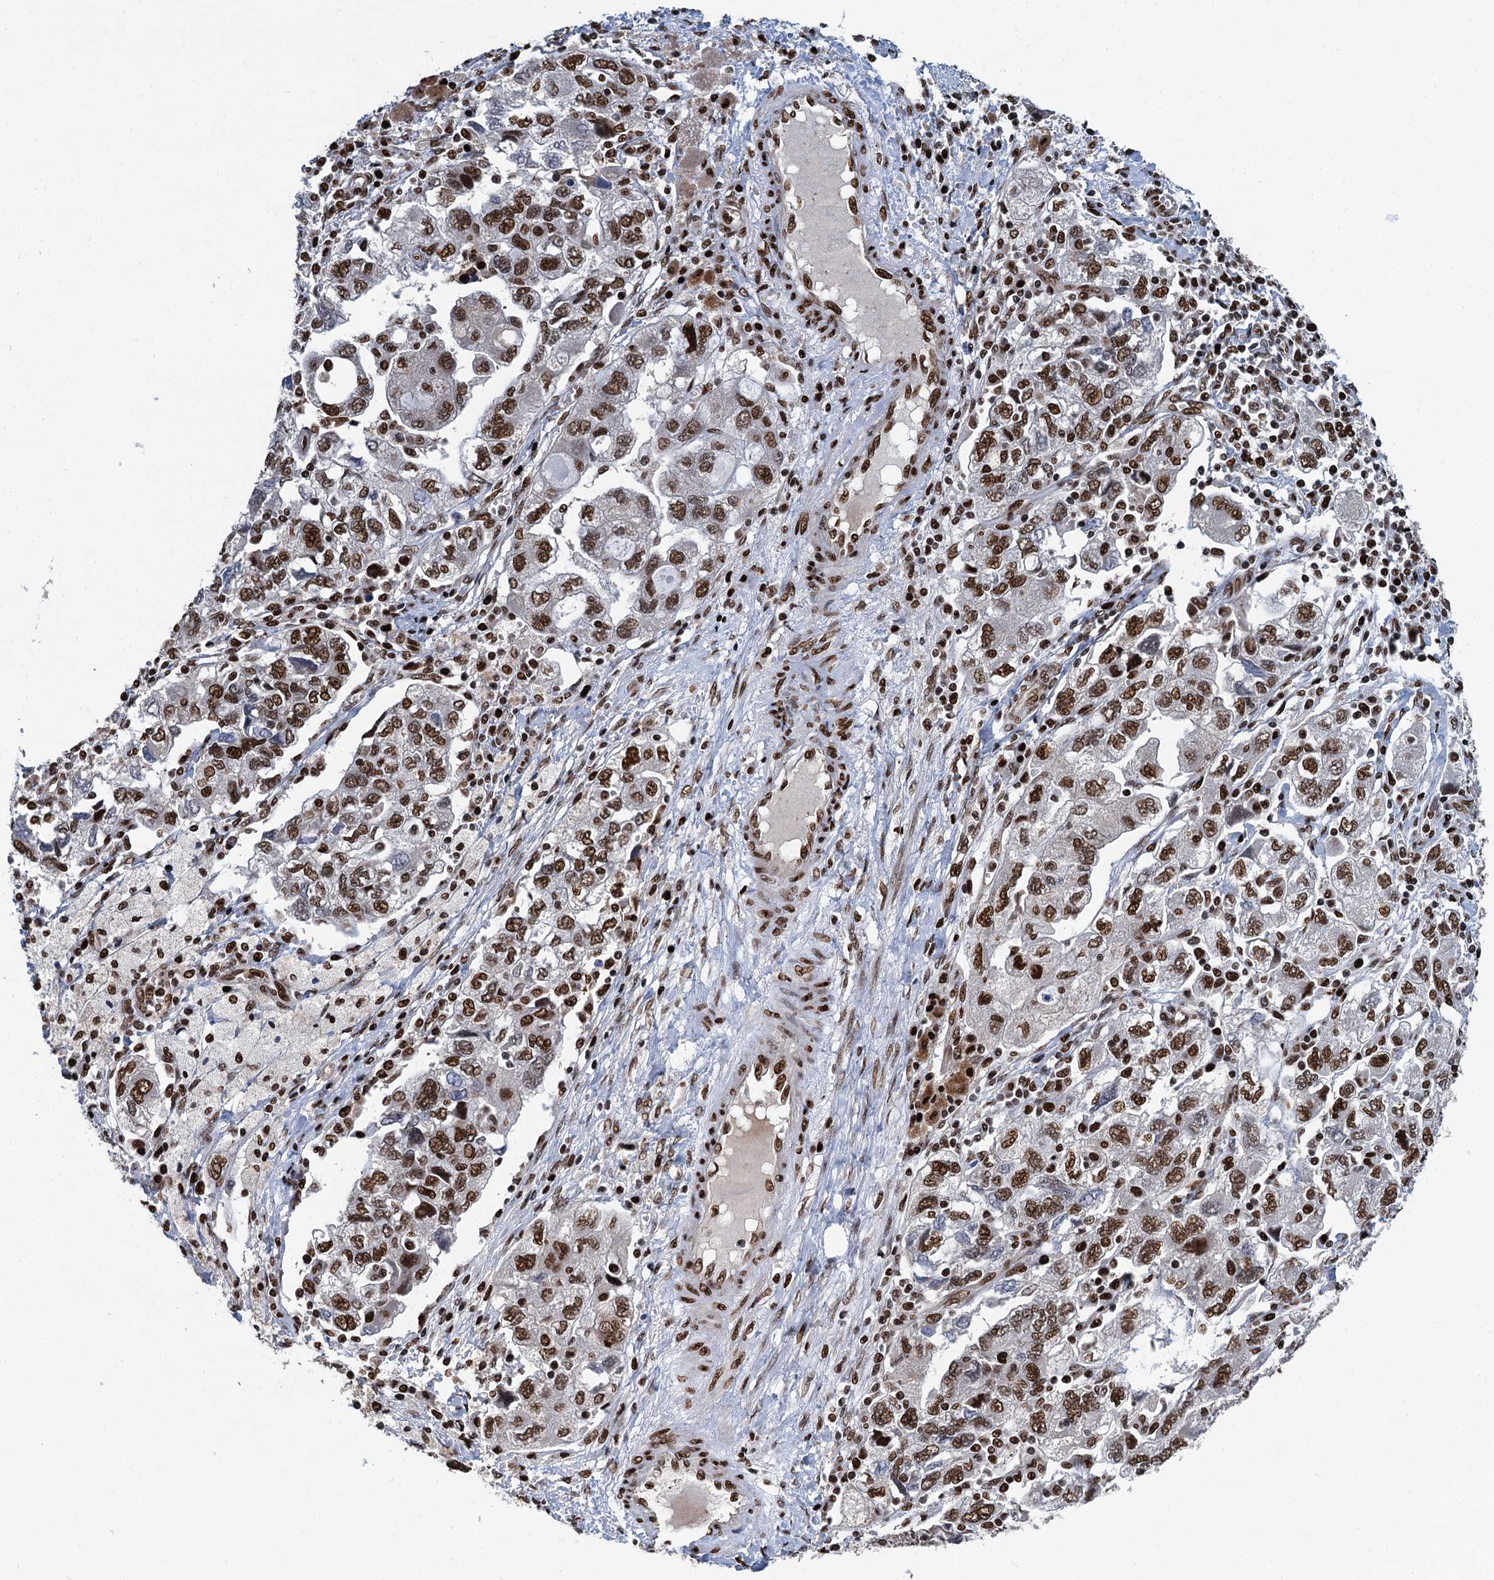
{"staining": {"intensity": "moderate", "quantity": ">75%", "location": "nuclear"}, "tissue": "ovarian cancer", "cell_type": "Tumor cells", "image_type": "cancer", "snomed": [{"axis": "morphology", "description": "Carcinoma, NOS"}, {"axis": "morphology", "description": "Cystadenocarcinoma, serous, NOS"}, {"axis": "topography", "description": "Ovary"}], "caption": "A micrograph of human ovarian cancer (carcinoma) stained for a protein shows moderate nuclear brown staining in tumor cells.", "gene": "PPP4R1", "patient": {"sex": "female", "age": 69}}